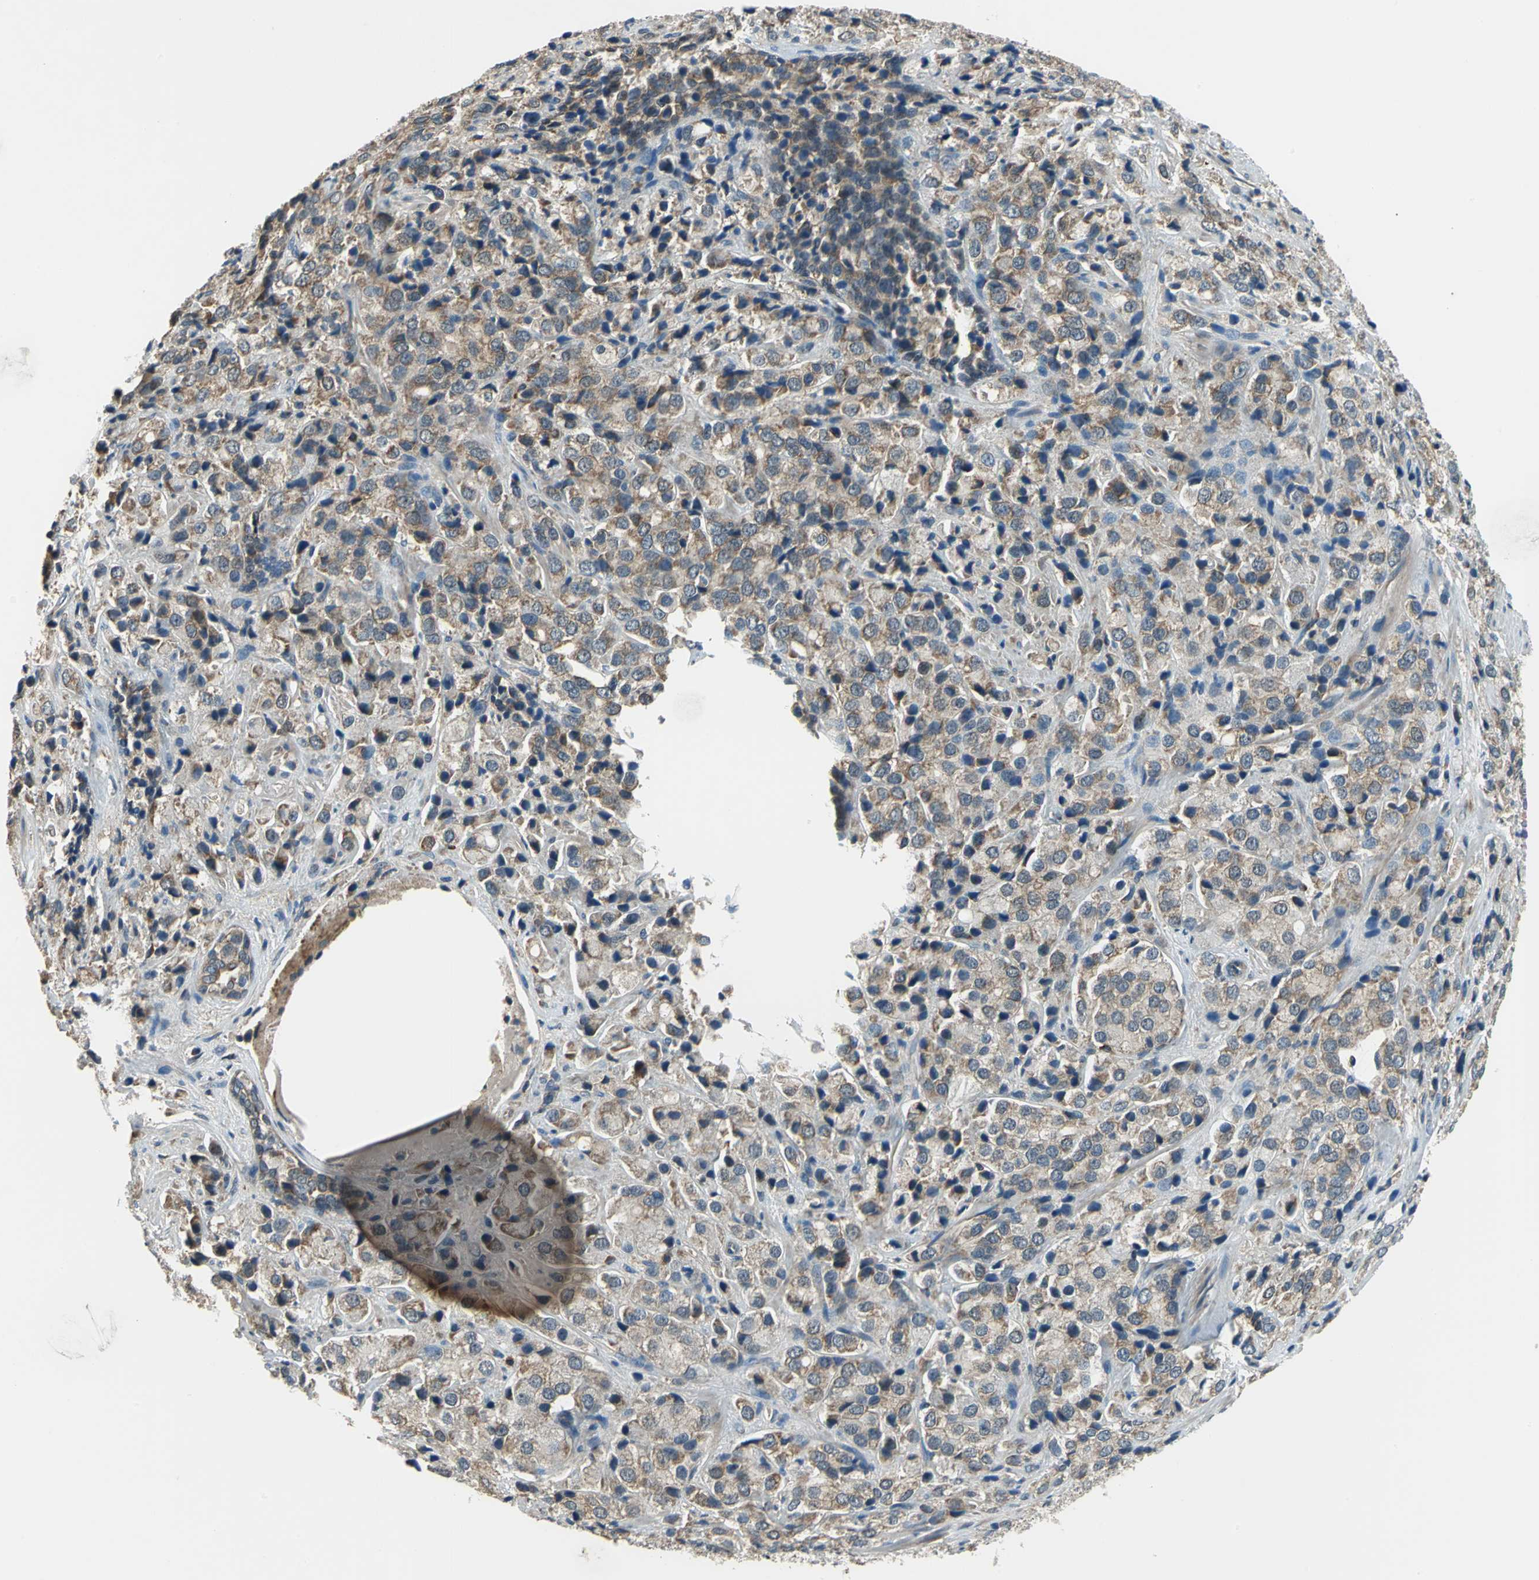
{"staining": {"intensity": "moderate", "quantity": ">75%", "location": "cytoplasmic/membranous"}, "tissue": "prostate cancer", "cell_type": "Tumor cells", "image_type": "cancer", "snomed": [{"axis": "morphology", "description": "Adenocarcinoma, High grade"}, {"axis": "topography", "description": "Prostate"}], "caption": "Brown immunohistochemical staining in human prostate cancer (adenocarcinoma (high-grade)) exhibits moderate cytoplasmic/membranous expression in approximately >75% of tumor cells.", "gene": "TRAK1", "patient": {"sex": "male", "age": 70}}